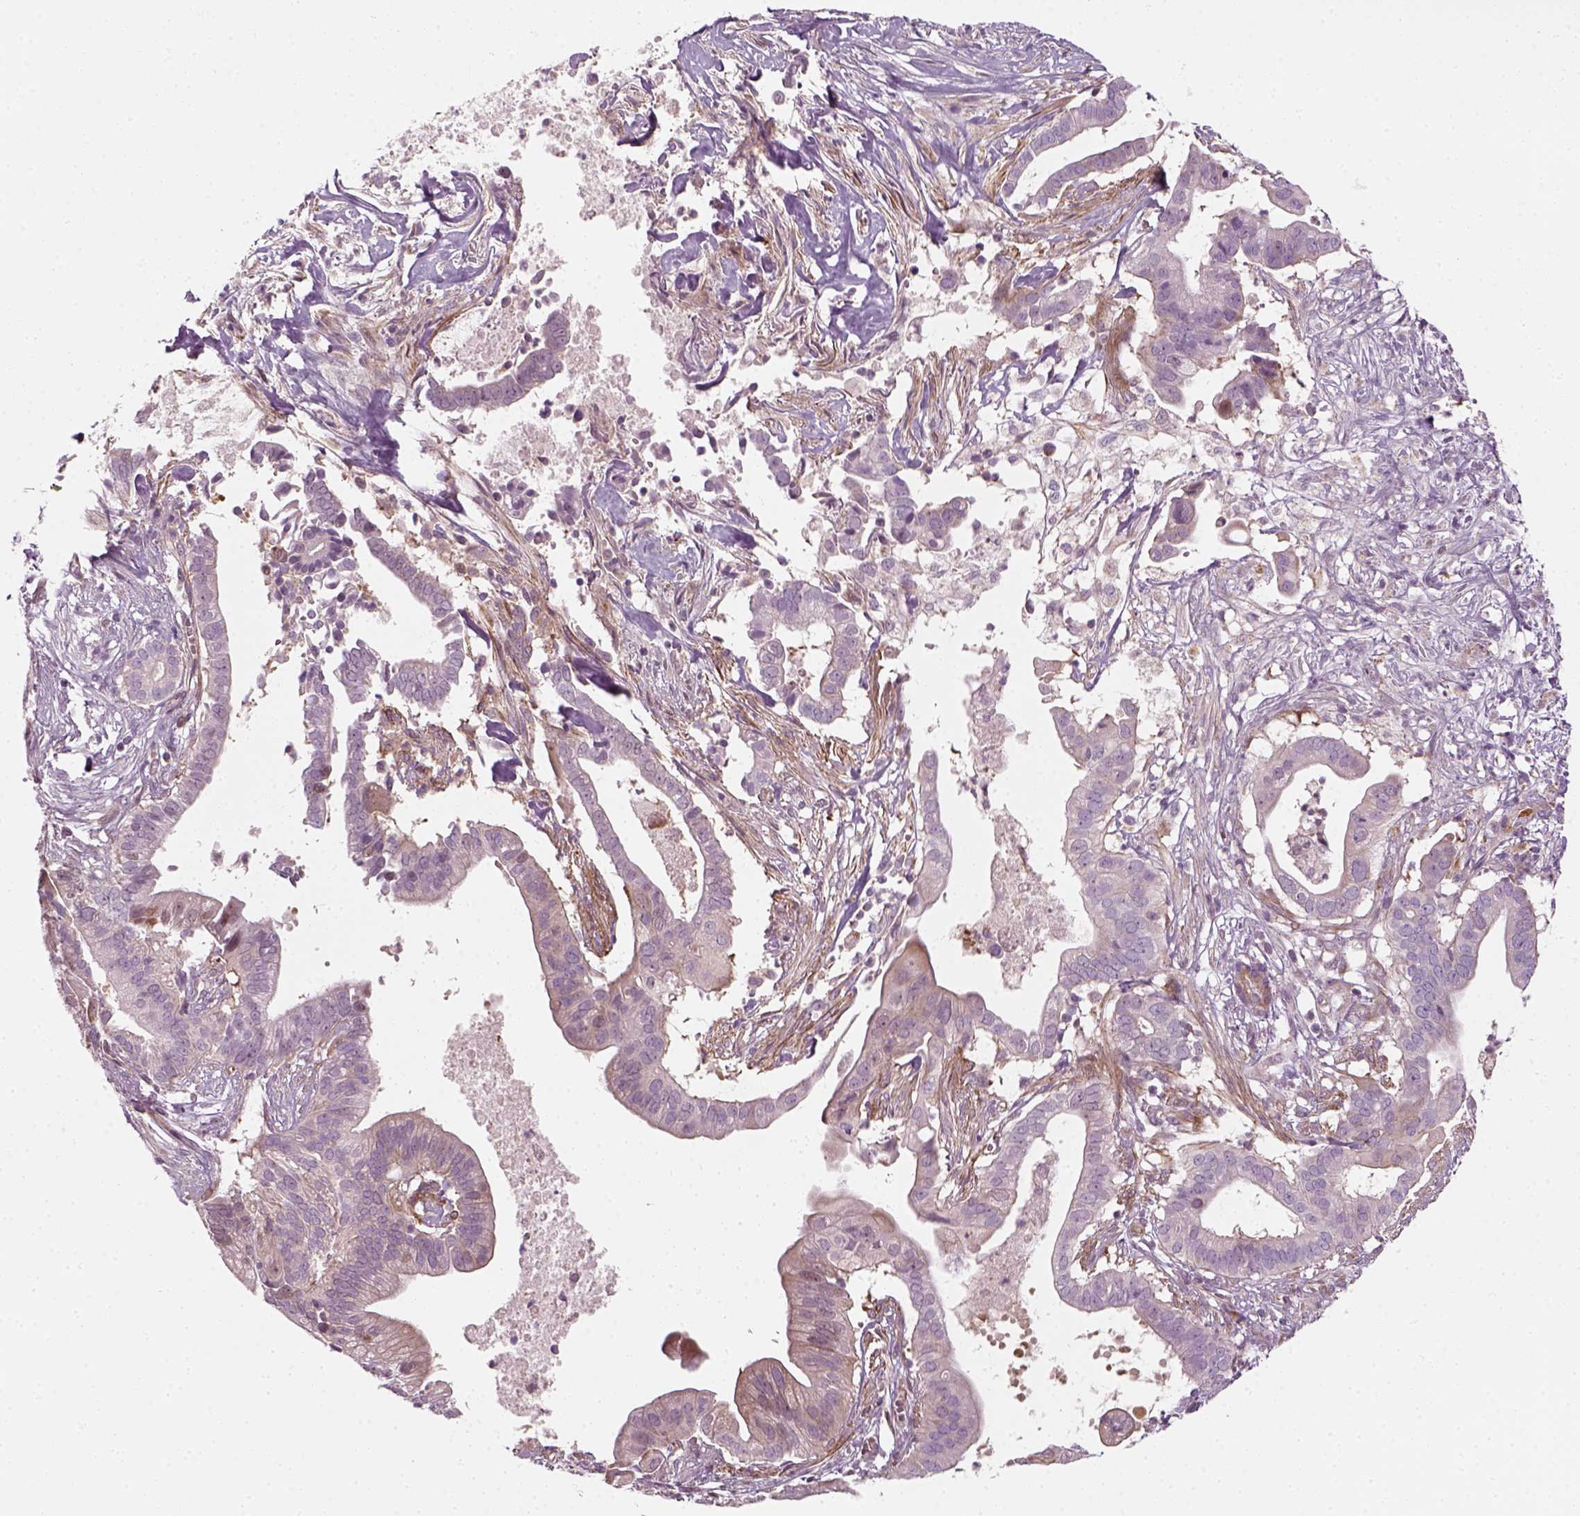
{"staining": {"intensity": "negative", "quantity": "none", "location": "none"}, "tissue": "pancreatic cancer", "cell_type": "Tumor cells", "image_type": "cancer", "snomed": [{"axis": "morphology", "description": "Adenocarcinoma, NOS"}, {"axis": "topography", "description": "Pancreas"}], "caption": "High power microscopy micrograph of an immunohistochemistry histopathology image of pancreatic cancer (adenocarcinoma), revealing no significant positivity in tumor cells.", "gene": "DNASE1L1", "patient": {"sex": "male", "age": 61}}